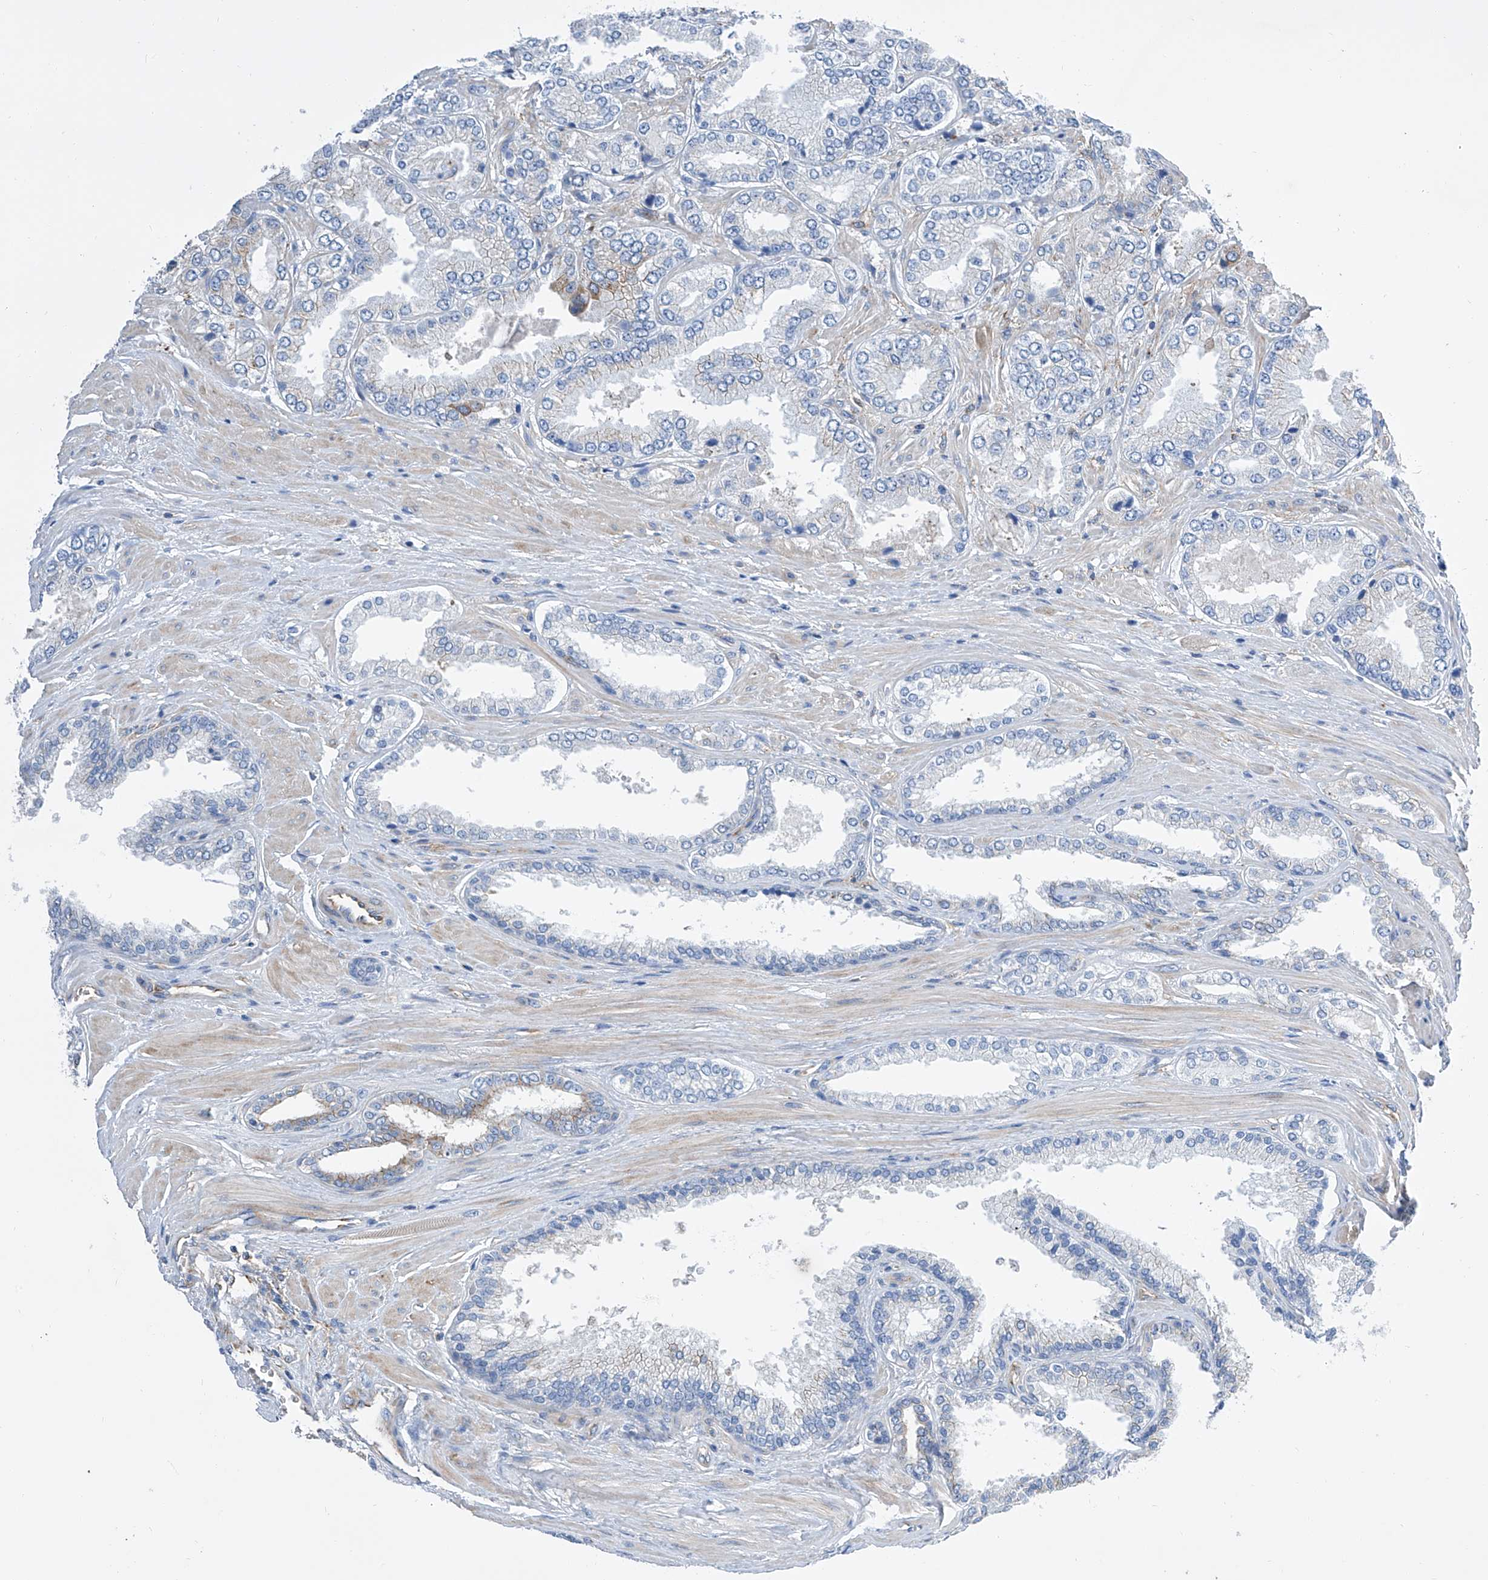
{"staining": {"intensity": "negative", "quantity": "none", "location": "none"}, "tissue": "prostate cancer", "cell_type": "Tumor cells", "image_type": "cancer", "snomed": [{"axis": "morphology", "description": "Adenocarcinoma, Low grade"}, {"axis": "topography", "description": "Prostate"}], "caption": "An immunohistochemistry micrograph of prostate cancer (low-grade adenocarcinoma) is shown. There is no staining in tumor cells of prostate cancer (low-grade adenocarcinoma). (DAB immunohistochemistry, high magnification).", "gene": "GPT", "patient": {"sex": "male", "age": 62}}